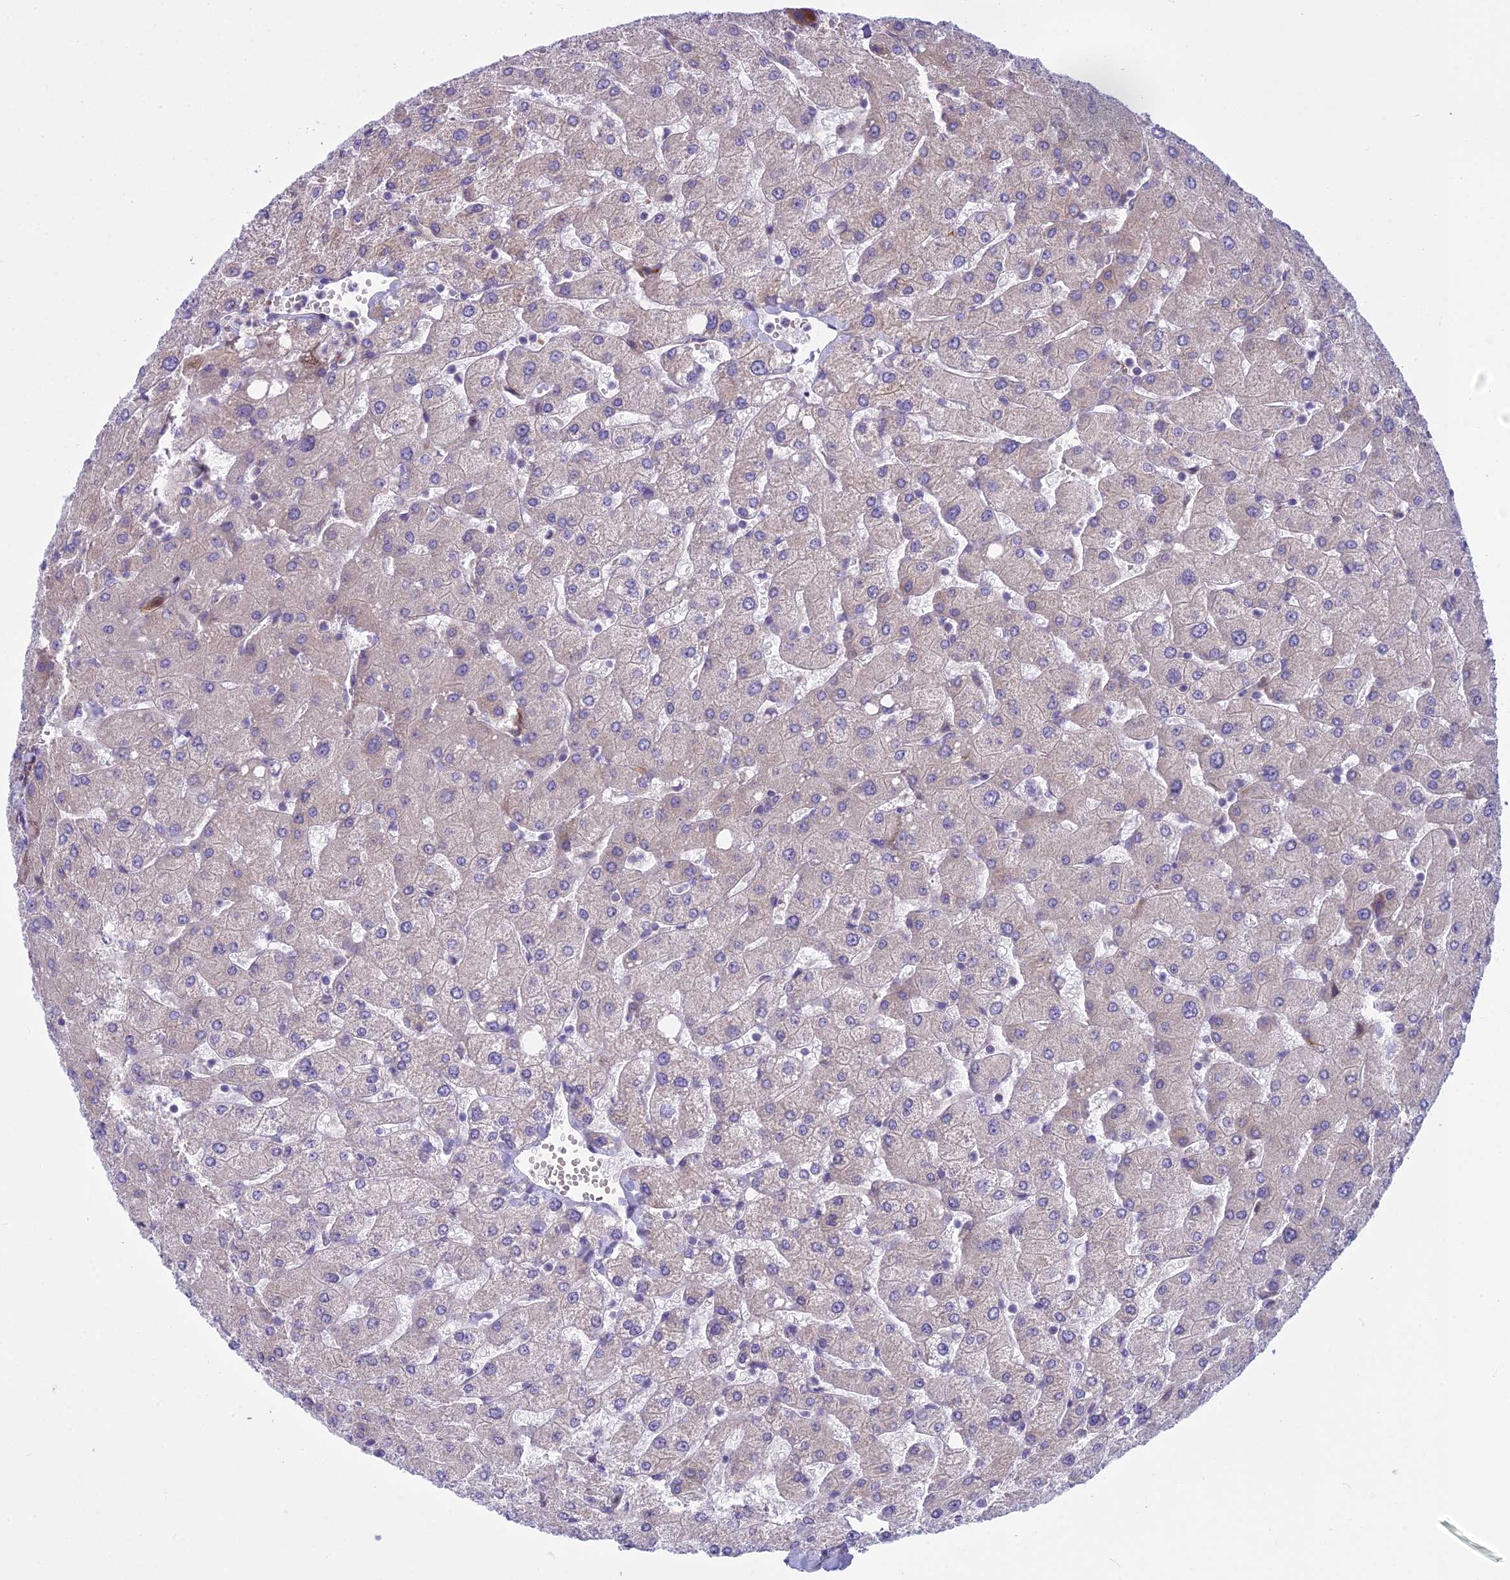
{"staining": {"intensity": "negative", "quantity": "none", "location": "none"}, "tissue": "liver", "cell_type": "Cholangiocytes", "image_type": "normal", "snomed": [{"axis": "morphology", "description": "Normal tissue, NOS"}, {"axis": "topography", "description": "Liver"}], "caption": "This is a photomicrograph of immunohistochemistry staining of benign liver, which shows no staining in cholangiocytes.", "gene": "PCDHB14", "patient": {"sex": "male", "age": 55}}